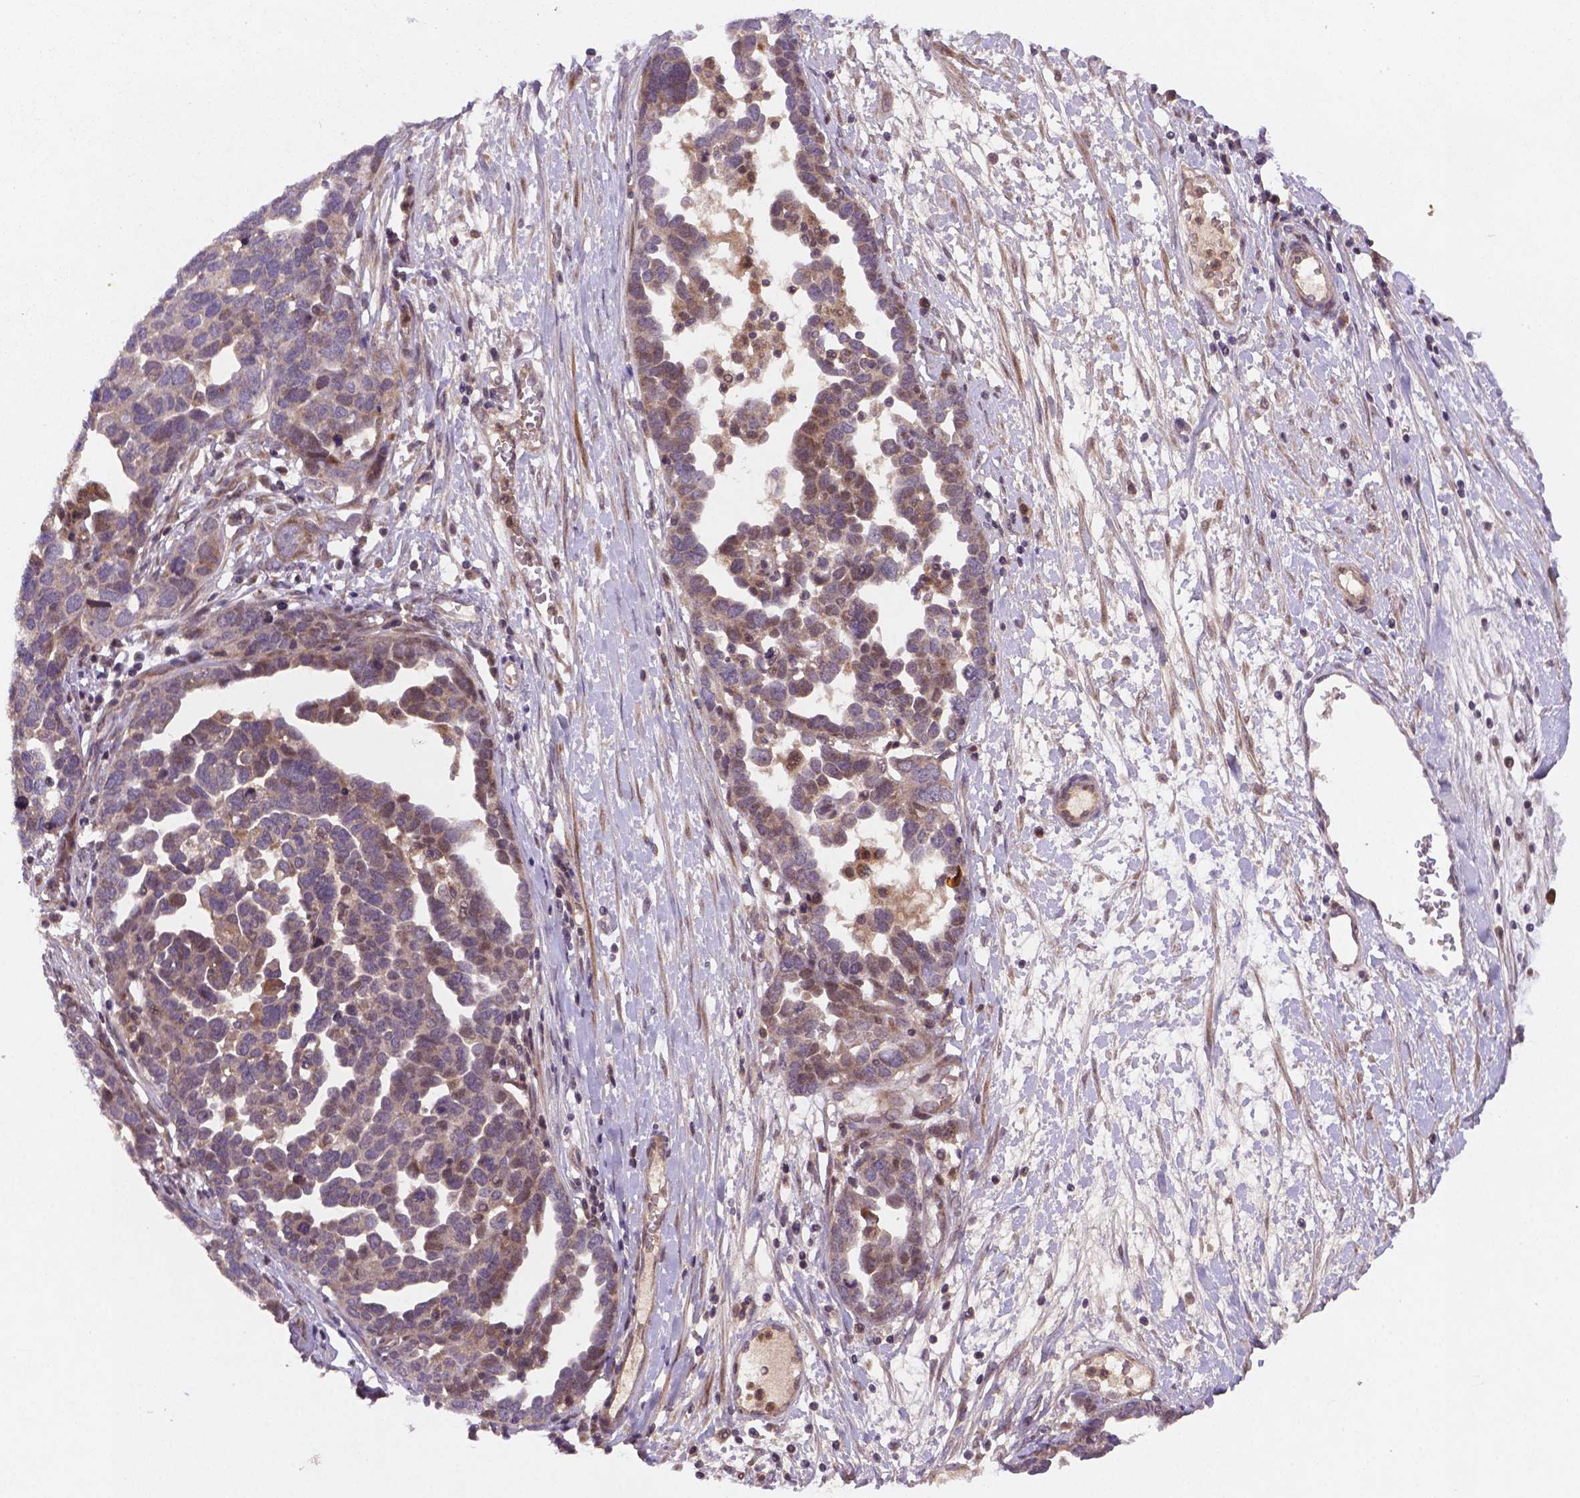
{"staining": {"intensity": "negative", "quantity": "none", "location": "none"}, "tissue": "ovarian cancer", "cell_type": "Tumor cells", "image_type": "cancer", "snomed": [{"axis": "morphology", "description": "Cystadenocarcinoma, serous, NOS"}, {"axis": "topography", "description": "Ovary"}], "caption": "Tumor cells are negative for protein expression in human serous cystadenocarcinoma (ovarian).", "gene": "NIPAL2", "patient": {"sex": "female", "age": 54}}